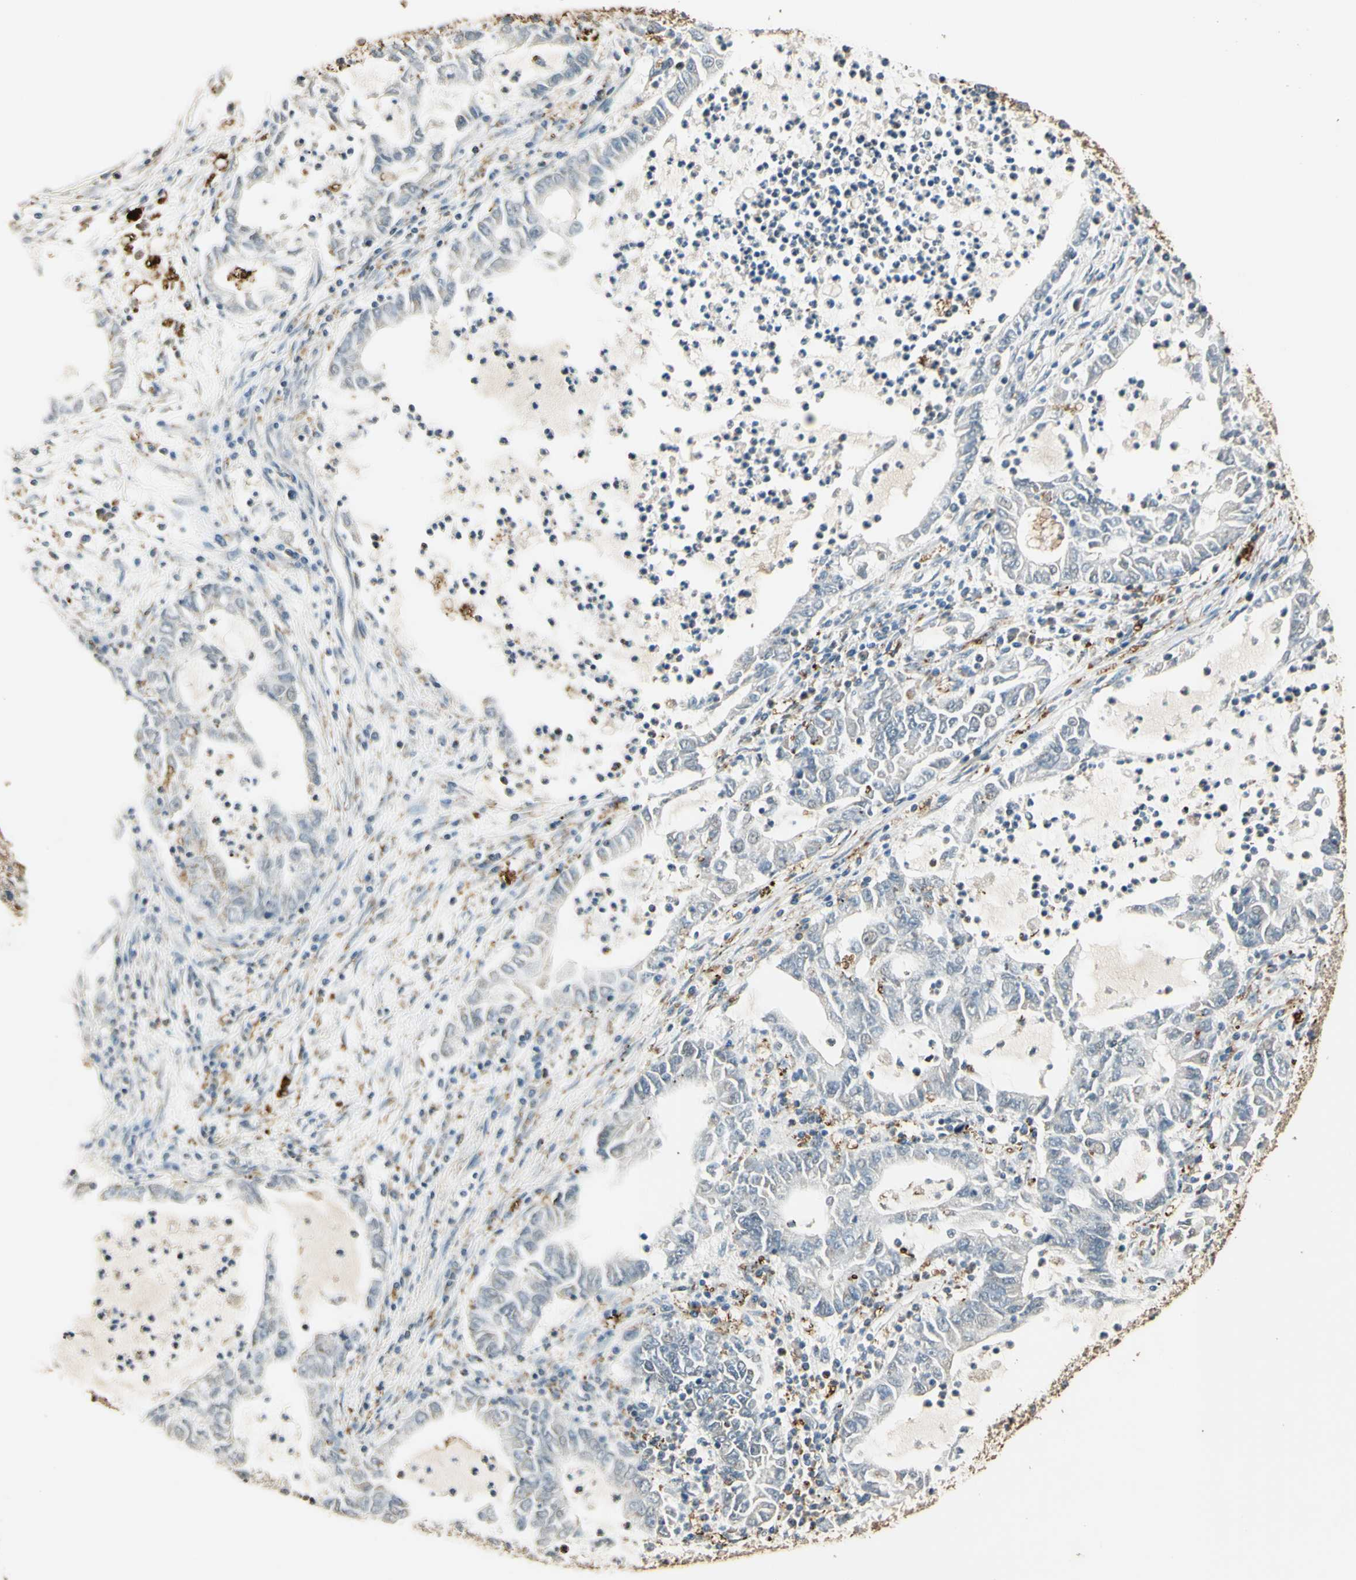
{"staining": {"intensity": "negative", "quantity": "none", "location": "none"}, "tissue": "lung cancer", "cell_type": "Tumor cells", "image_type": "cancer", "snomed": [{"axis": "morphology", "description": "Adenocarcinoma, NOS"}, {"axis": "topography", "description": "Lung"}], "caption": "This micrograph is of lung cancer stained with IHC to label a protein in brown with the nuclei are counter-stained blue. There is no positivity in tumor cells.", "gene": "ARHGEF17", "patient": {"sex": "female", "age": 51}}